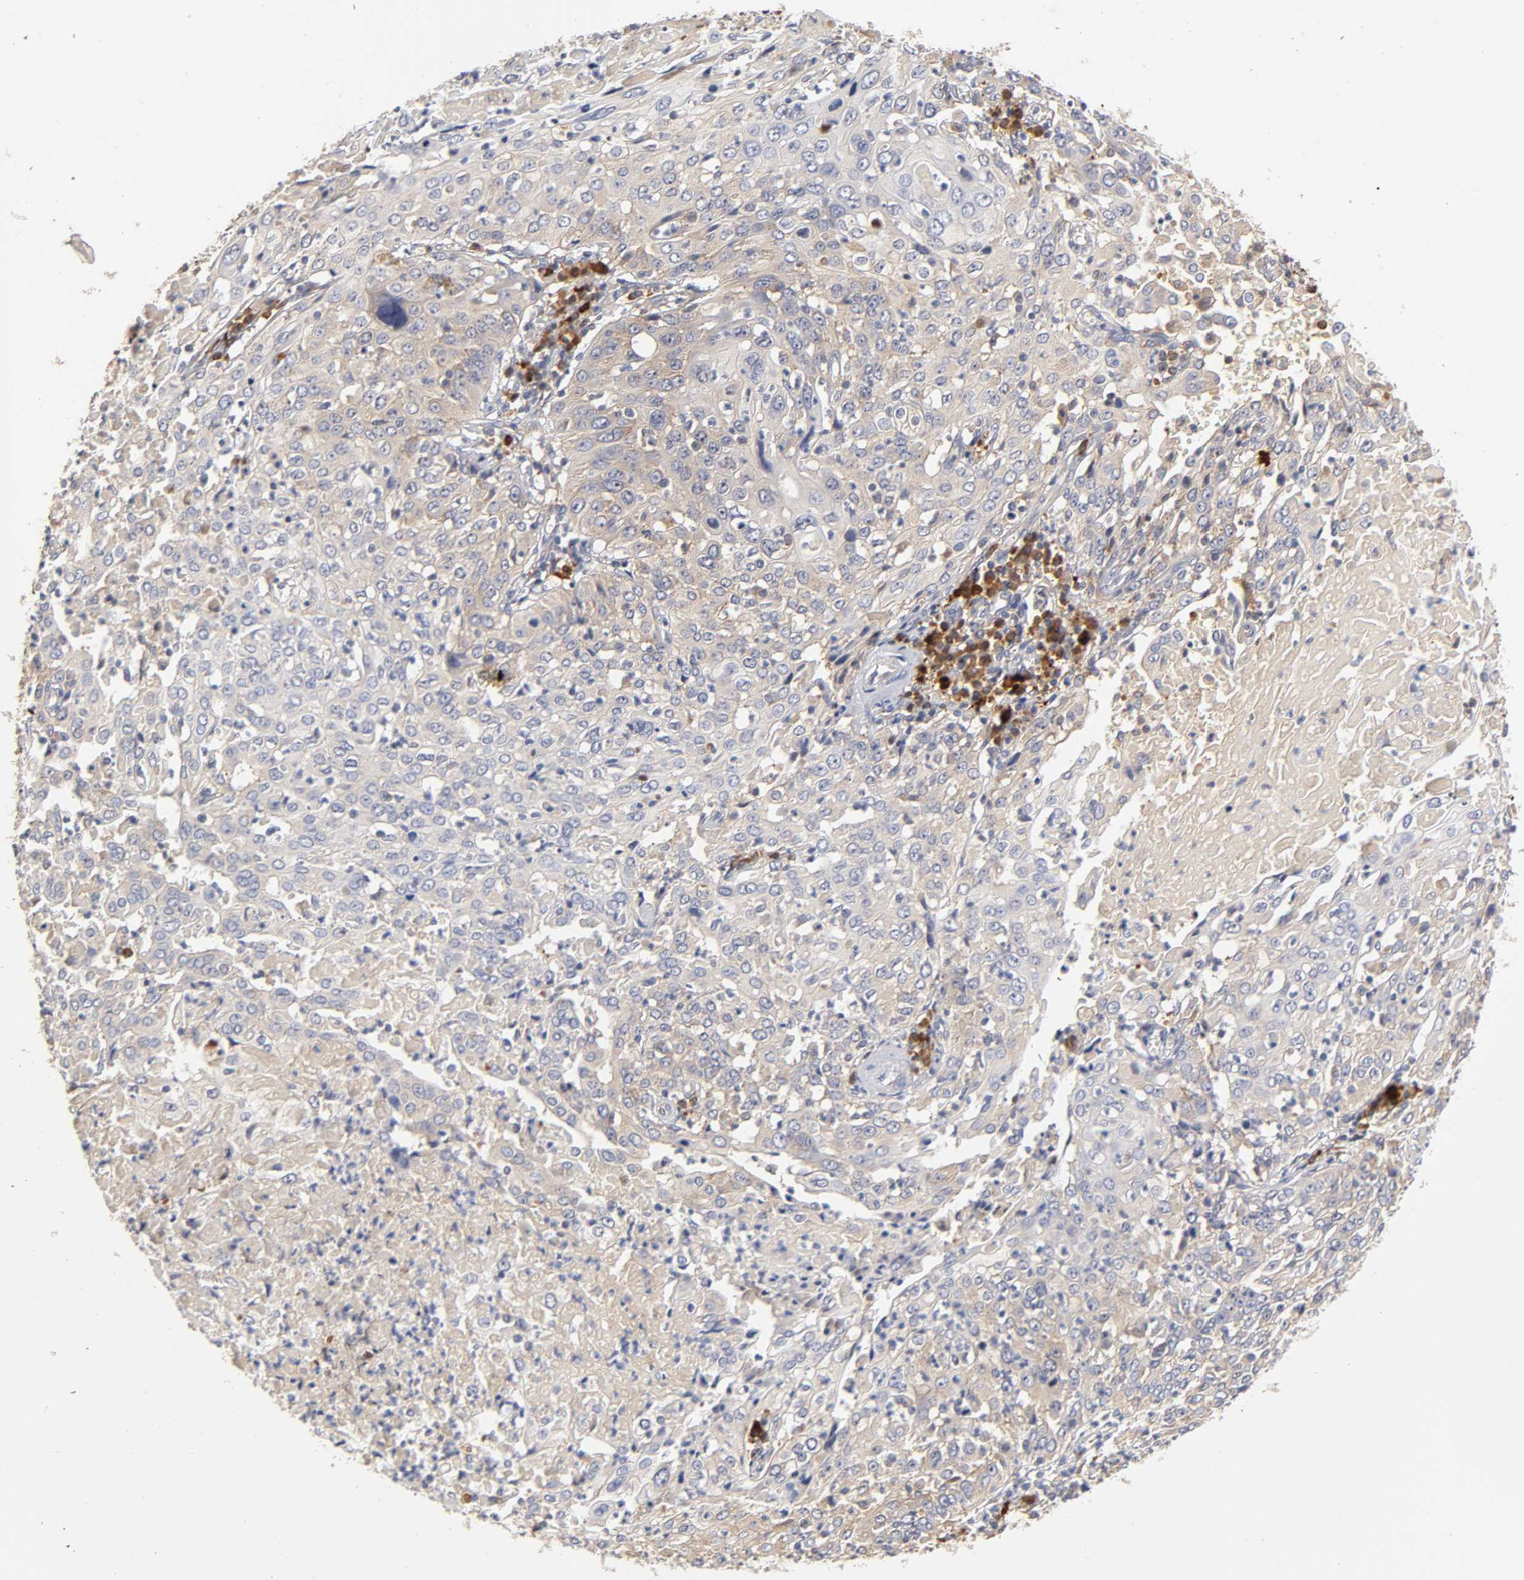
{"staining": {"intensity": "moderate", "quantity": "25%-75%", "location": "cytoplasmic/membranous"}, "tissue": "cervical cancer", "cell_type": "Tumor cells", "image_type": "cancer", "snomed": [{"axis": "morphology", "description": "Squamous cell carcinoma, NOS"}, {"axis": "topography", "description": "Cervix"}], "caption": "An immunohistochemistry (IHC) photomicrograph of neoplastic tissue is shown. Protein staining in brown highlights moderate cytoplasmic/membranous positivity in cervical squamous cell carcinoma within tumor cells. The protein is shown in brown color, while the nuclei are stained blue.", "gene": "RPS29", "patient": {"sex": "female", "age": 39}}